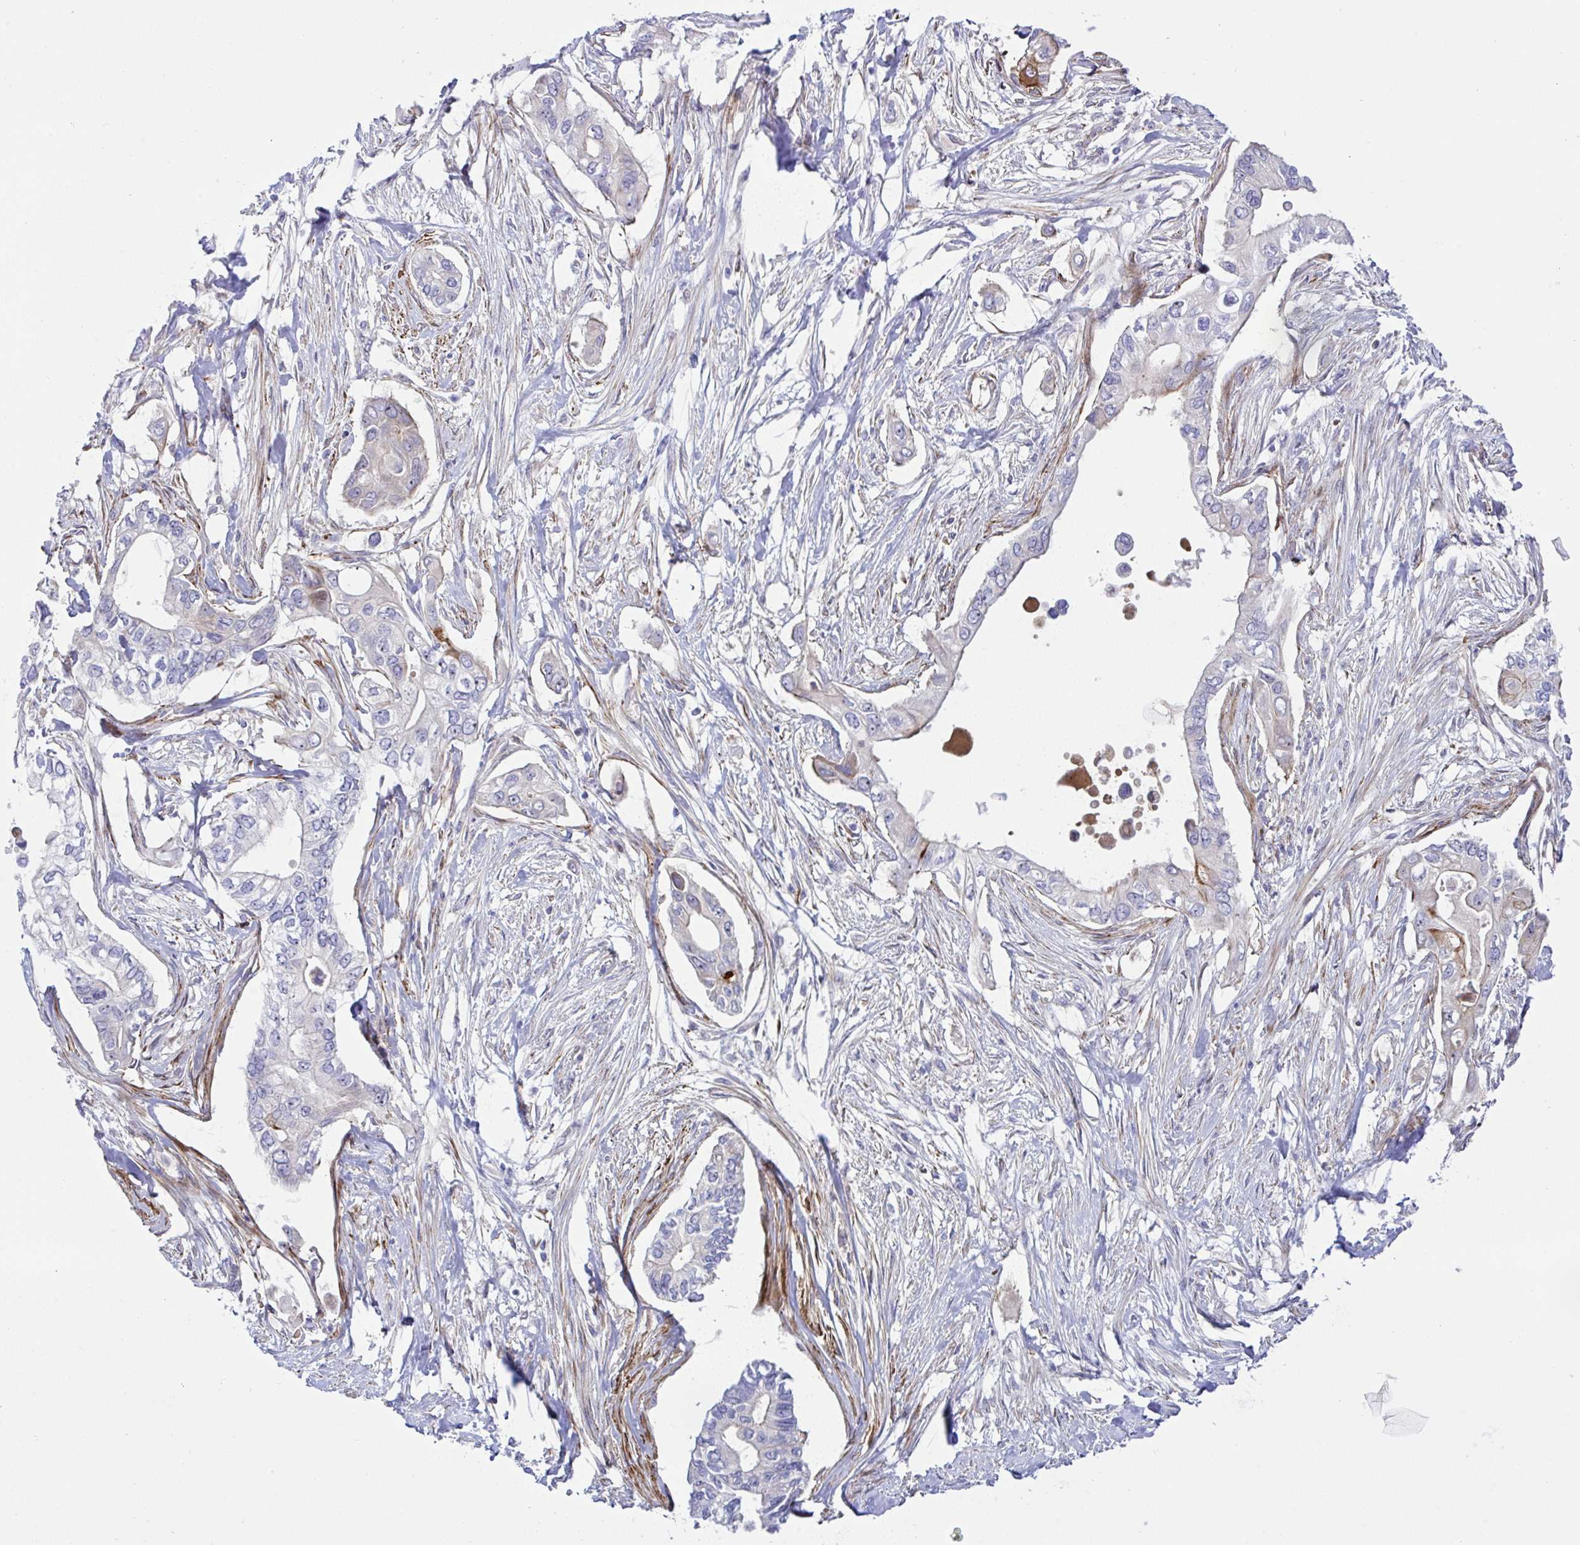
{"staining": {"intensity": "negative", "quantity": "none", "location": "none"}, "tissue": "pancreatic cancer", "cell_type": "Tumor cells", "image_type": "cancer", "snomed": [{"axis": "morphology", "description": "Adenocarcinoma, NOS"}, {"axis": "topography", "description": "Pancreas"}], "caption": "Tumor cells show no significant protein staining in pancreatic cancer. (Immunohistochemistry, brightfield microscopy, high magnification).", "gene": "ZNF713", "patient": {"sex": "female", "age": 63}}